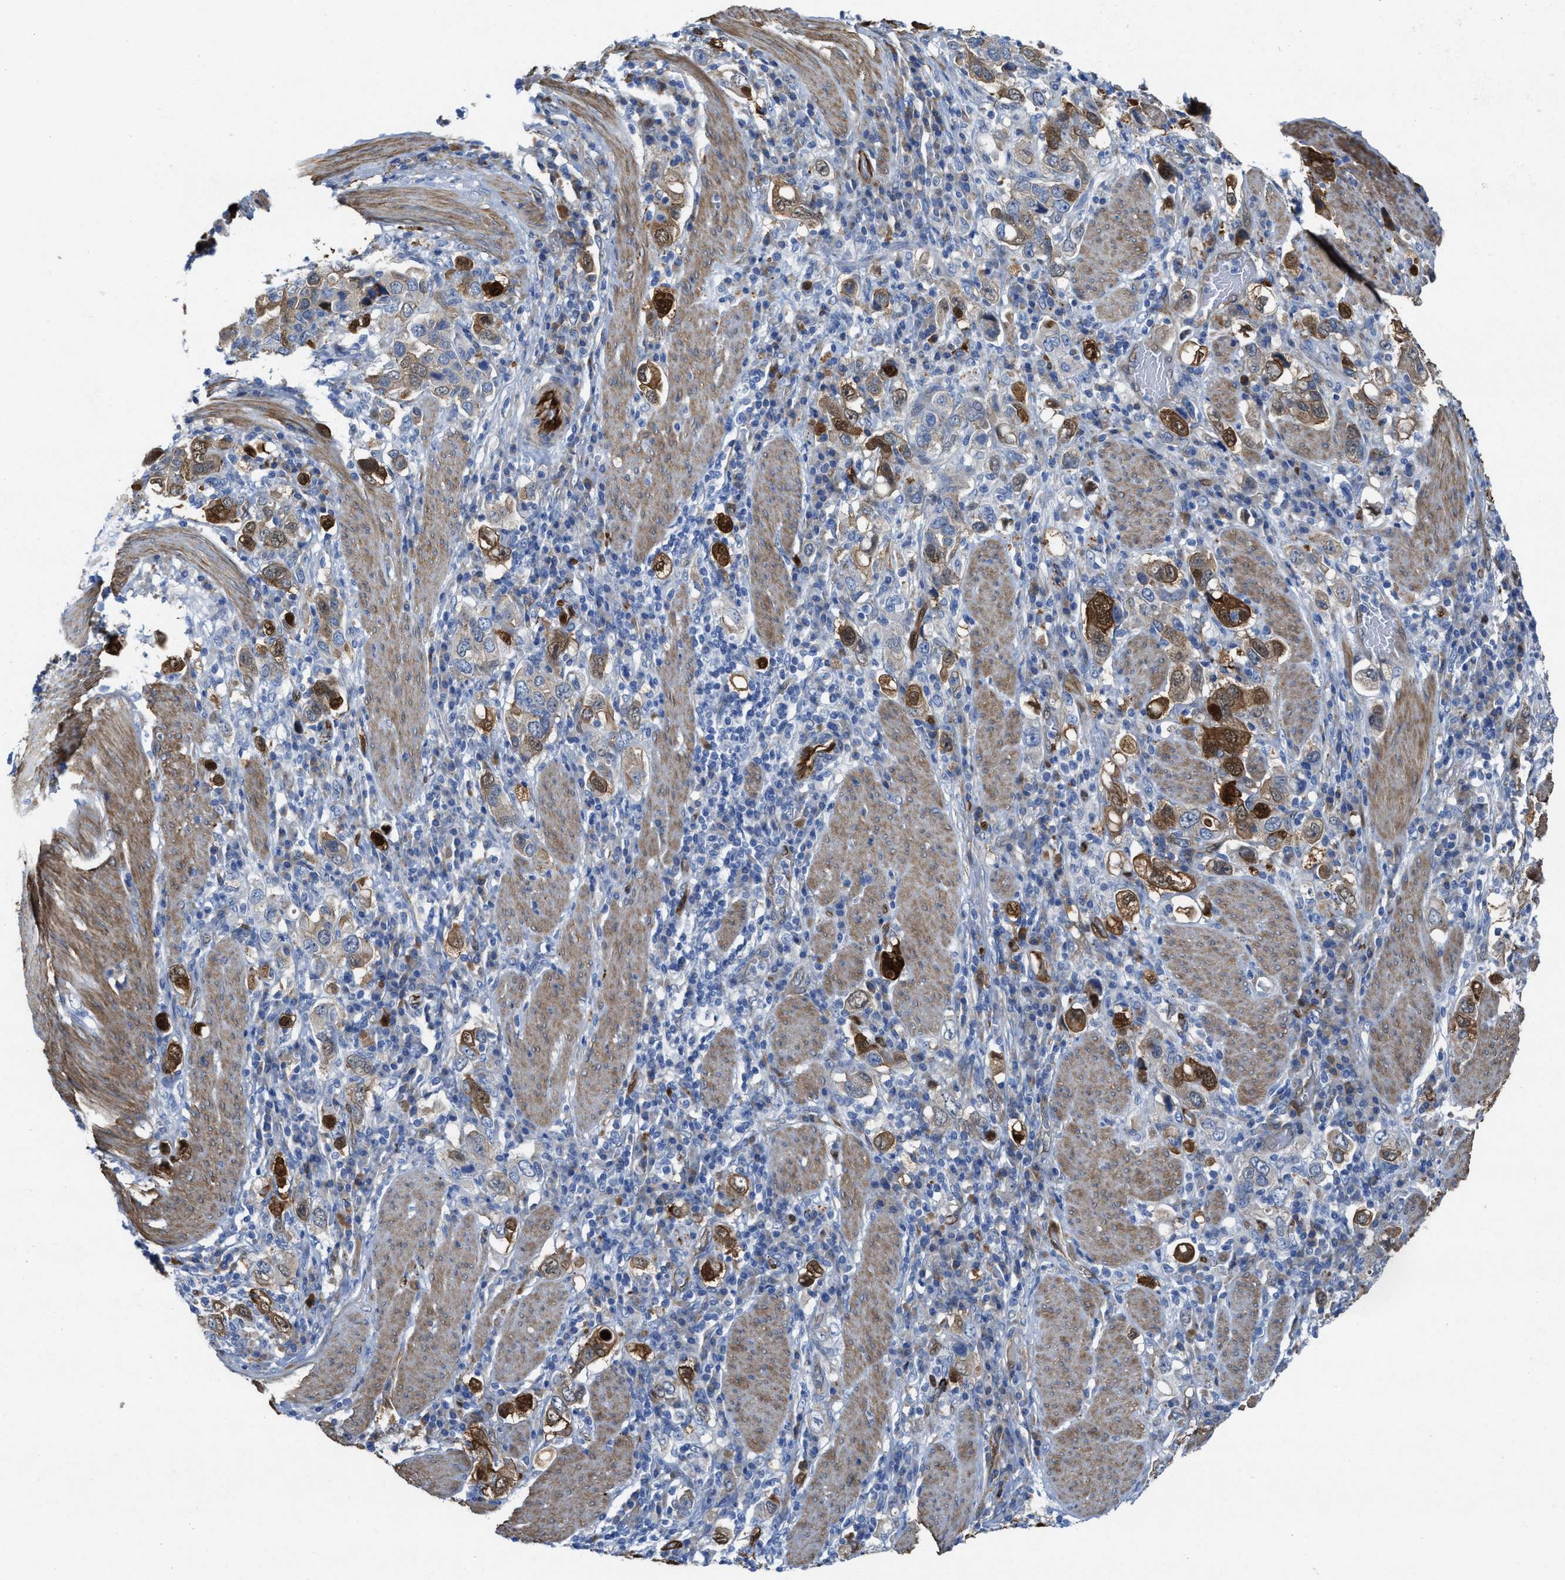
{"staining": {"intensity": "strong", "quantity": ">75%", "location": "cytoplasmic/membranous,nuclear"}, "tissue": "stomach cancer", "cell_type": "Tumor cells", "image_type": "cancer", "snomed": [{"axis": "morphology", "description": "Adenocarcinoma, NOS"}, {"axis": "topography", "description": "Stomach, upper"}], "caption": "About >75% of tumor cells in human stomach cancer (adenocarcinoma) exhibit strong cytoplasmic/membranous and nuclear protein expression as visualized by brown immunohistochemical staining.", "gene": "ASS1", "patient": {"sex": "male", "age": 62}}